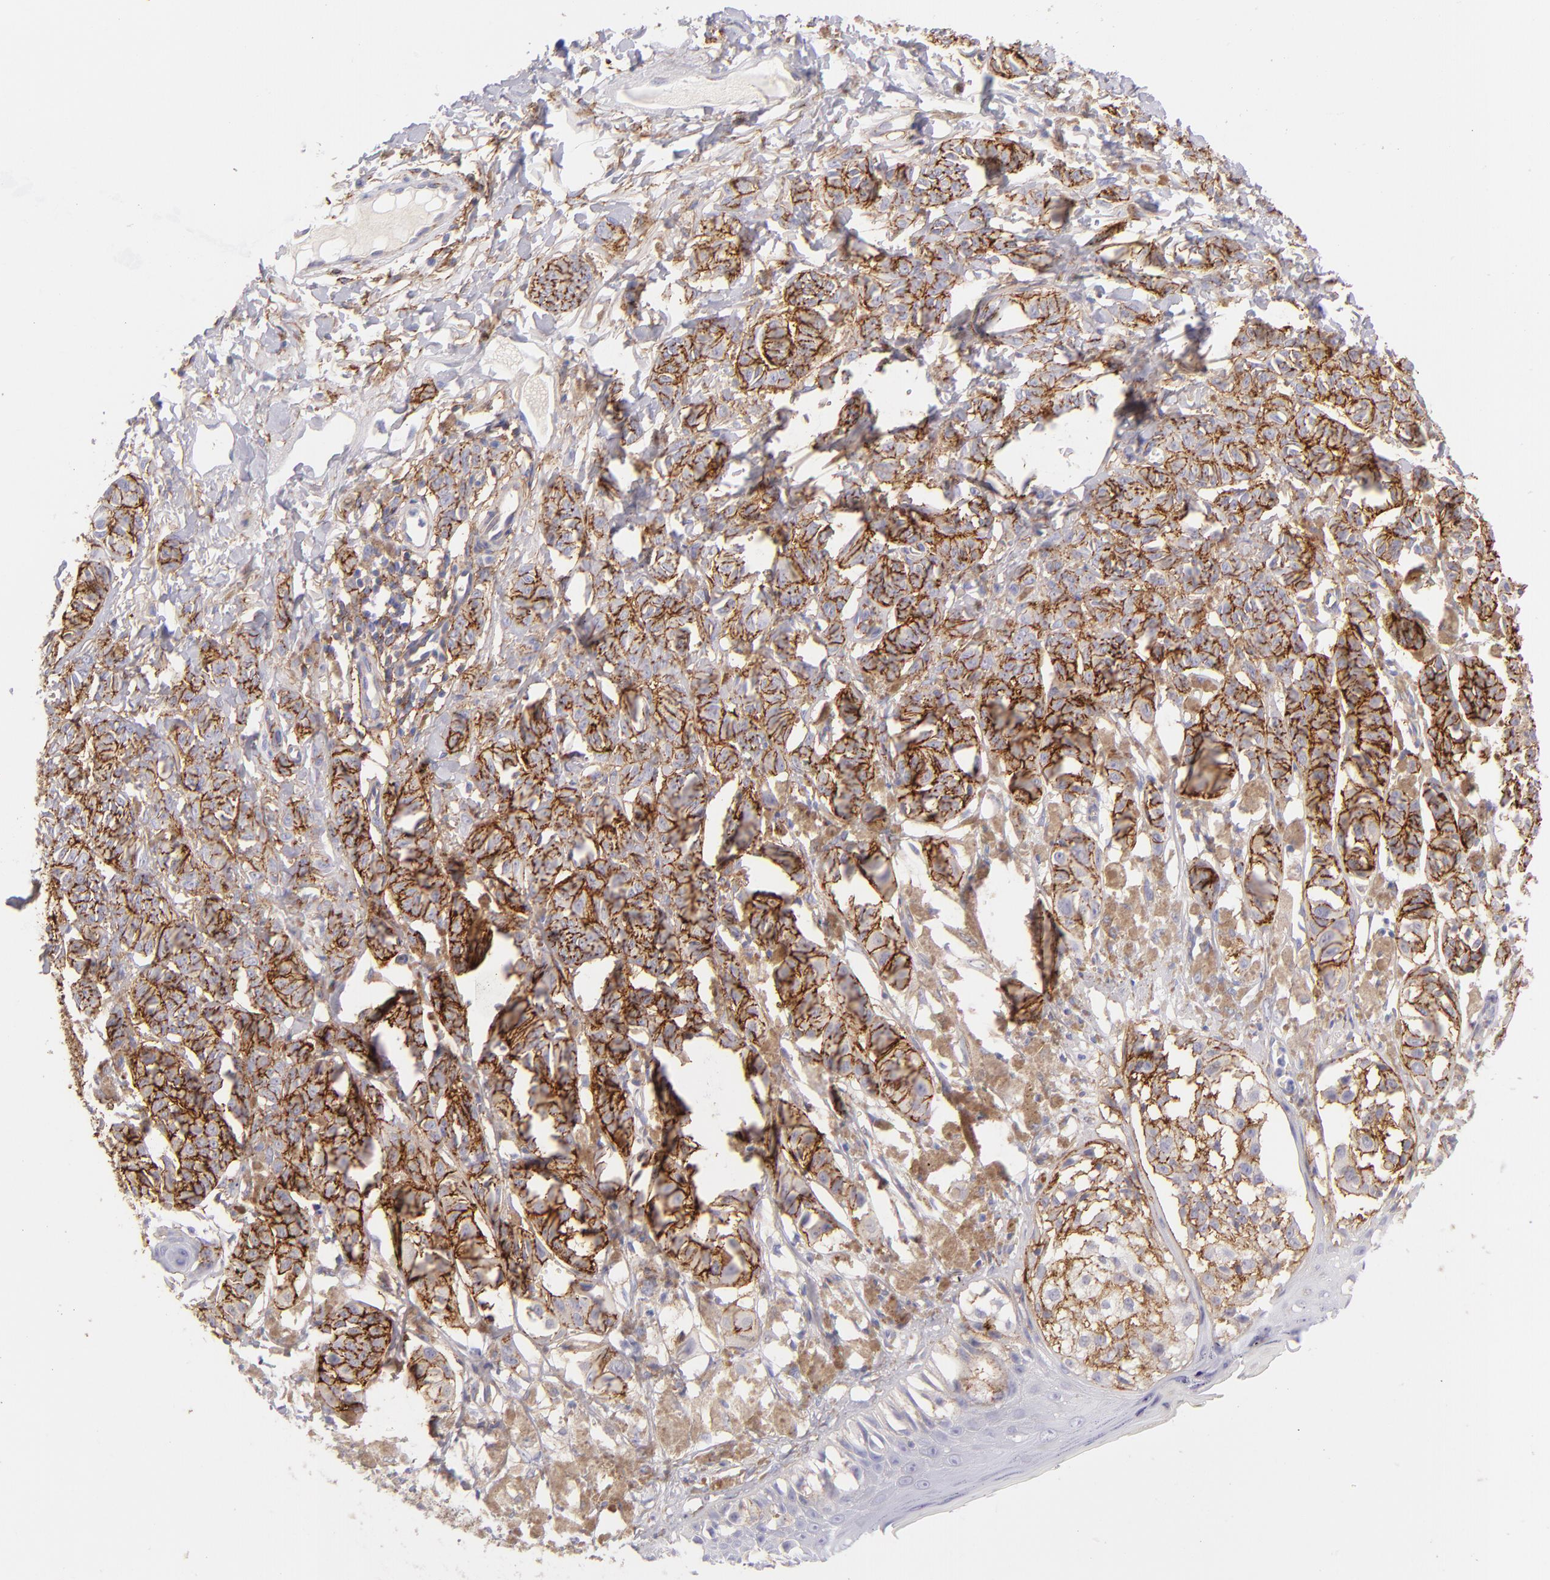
{"staining": {"intensity": "strong", "quantity": ">75%", "location": "cytoplasmic/membranous"}, "tissue": "melanoma", "cell_type": "Tumor cells", "image_type": "cancer", "snomed": [{"axis": "morphology", "description": "Malignant melanoma, NOS"}, {"axis": "topography", "description": "Skin"}], "caption": "Brown immunohistochemical staining in human melanoma demonstrates strong cytoplasmic/membranous positivity in about >75% of tumor cells.", "gene": "CD81", "patient": {"sex": "male", "age": 76}}